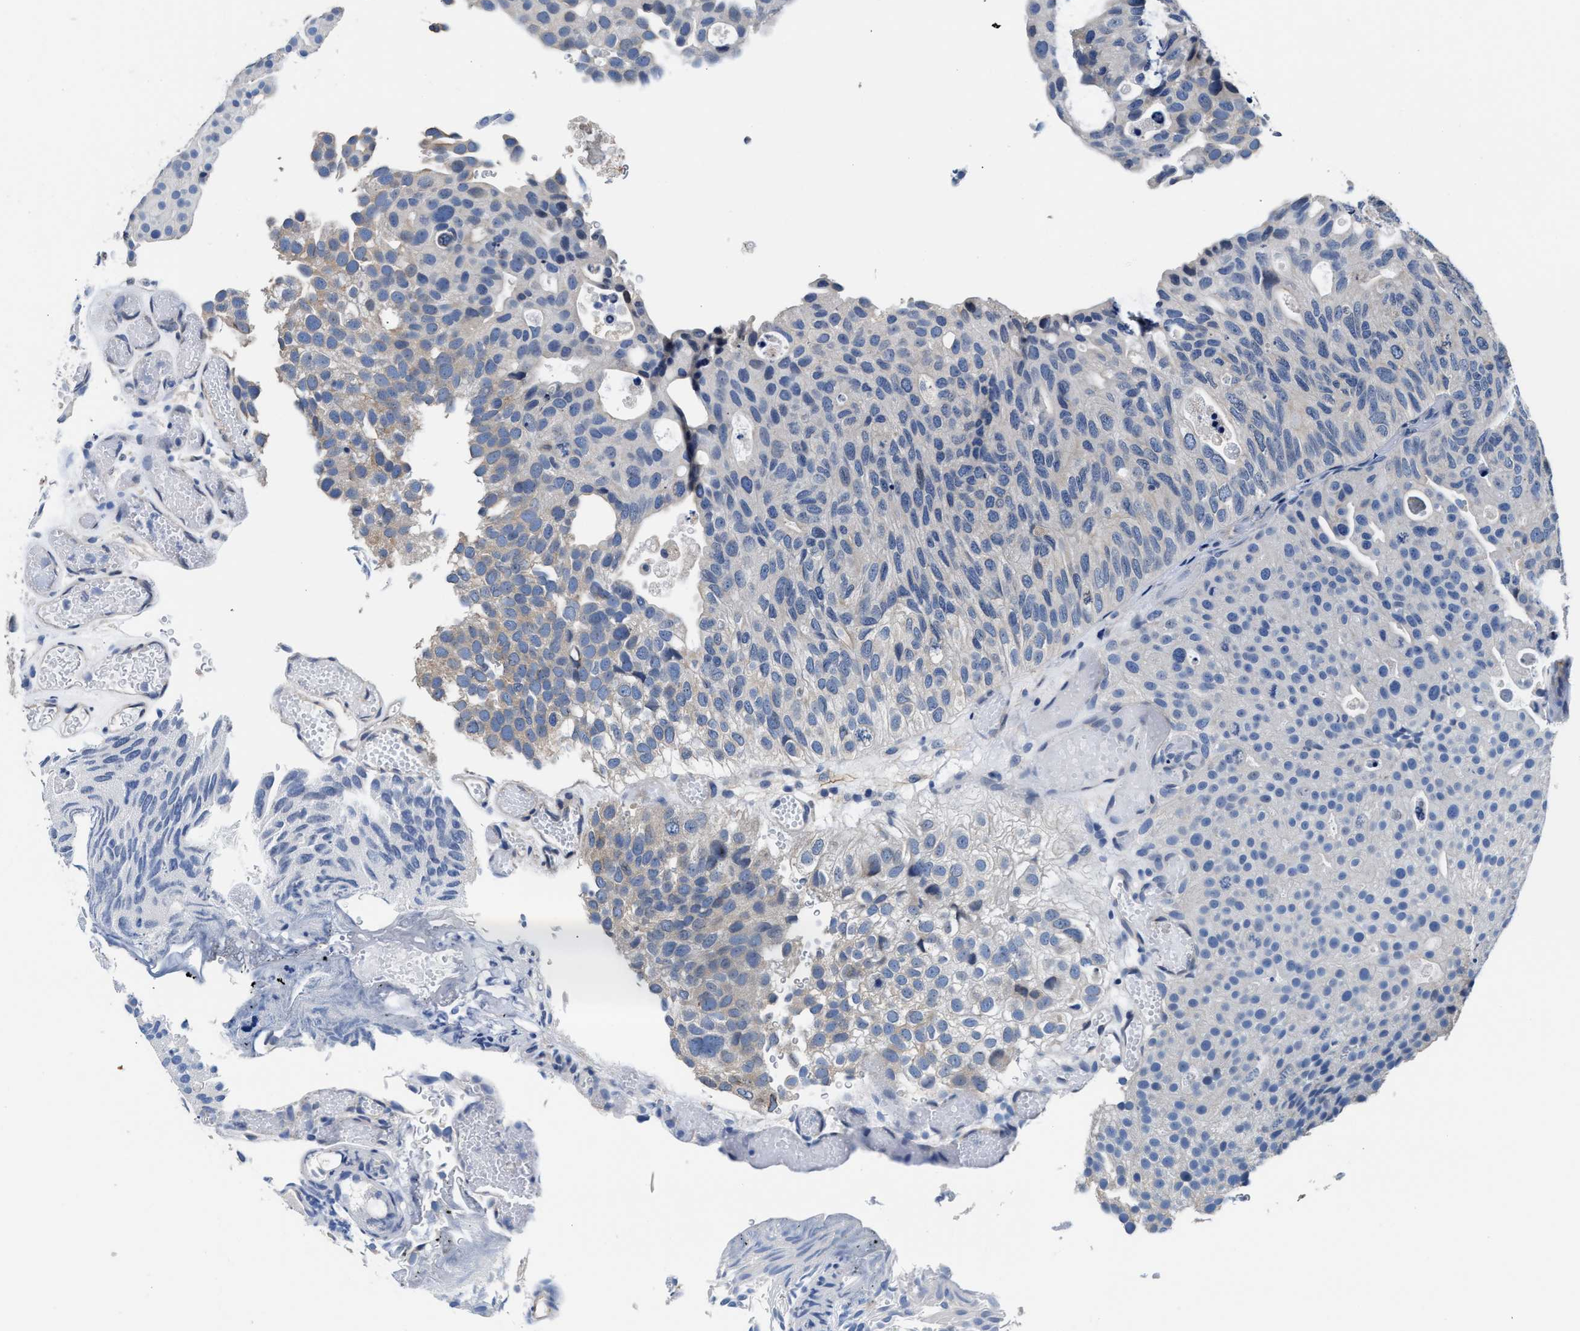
{"staining": {"intensity": "negative", "quantity": "none", "location": "none"}, "tissue": "urothelial cancer", "cell_type": "Tumor cells", "image_type": "cancer", "snomed": [{"axis": "morphology", "description": "Urothelial carcinoma, Low grade"}, {"axis": "topography", "description": "Urinary bladder"}], "caption": "A high-resolution image shows IHC staining of urothelial carcinoma (low-grade), which exhibits no significant staining in tumor cells. (DAB IHC, high magnification).", "gene": "MYH3", "patient": {"sex": "male", "age": 78}}